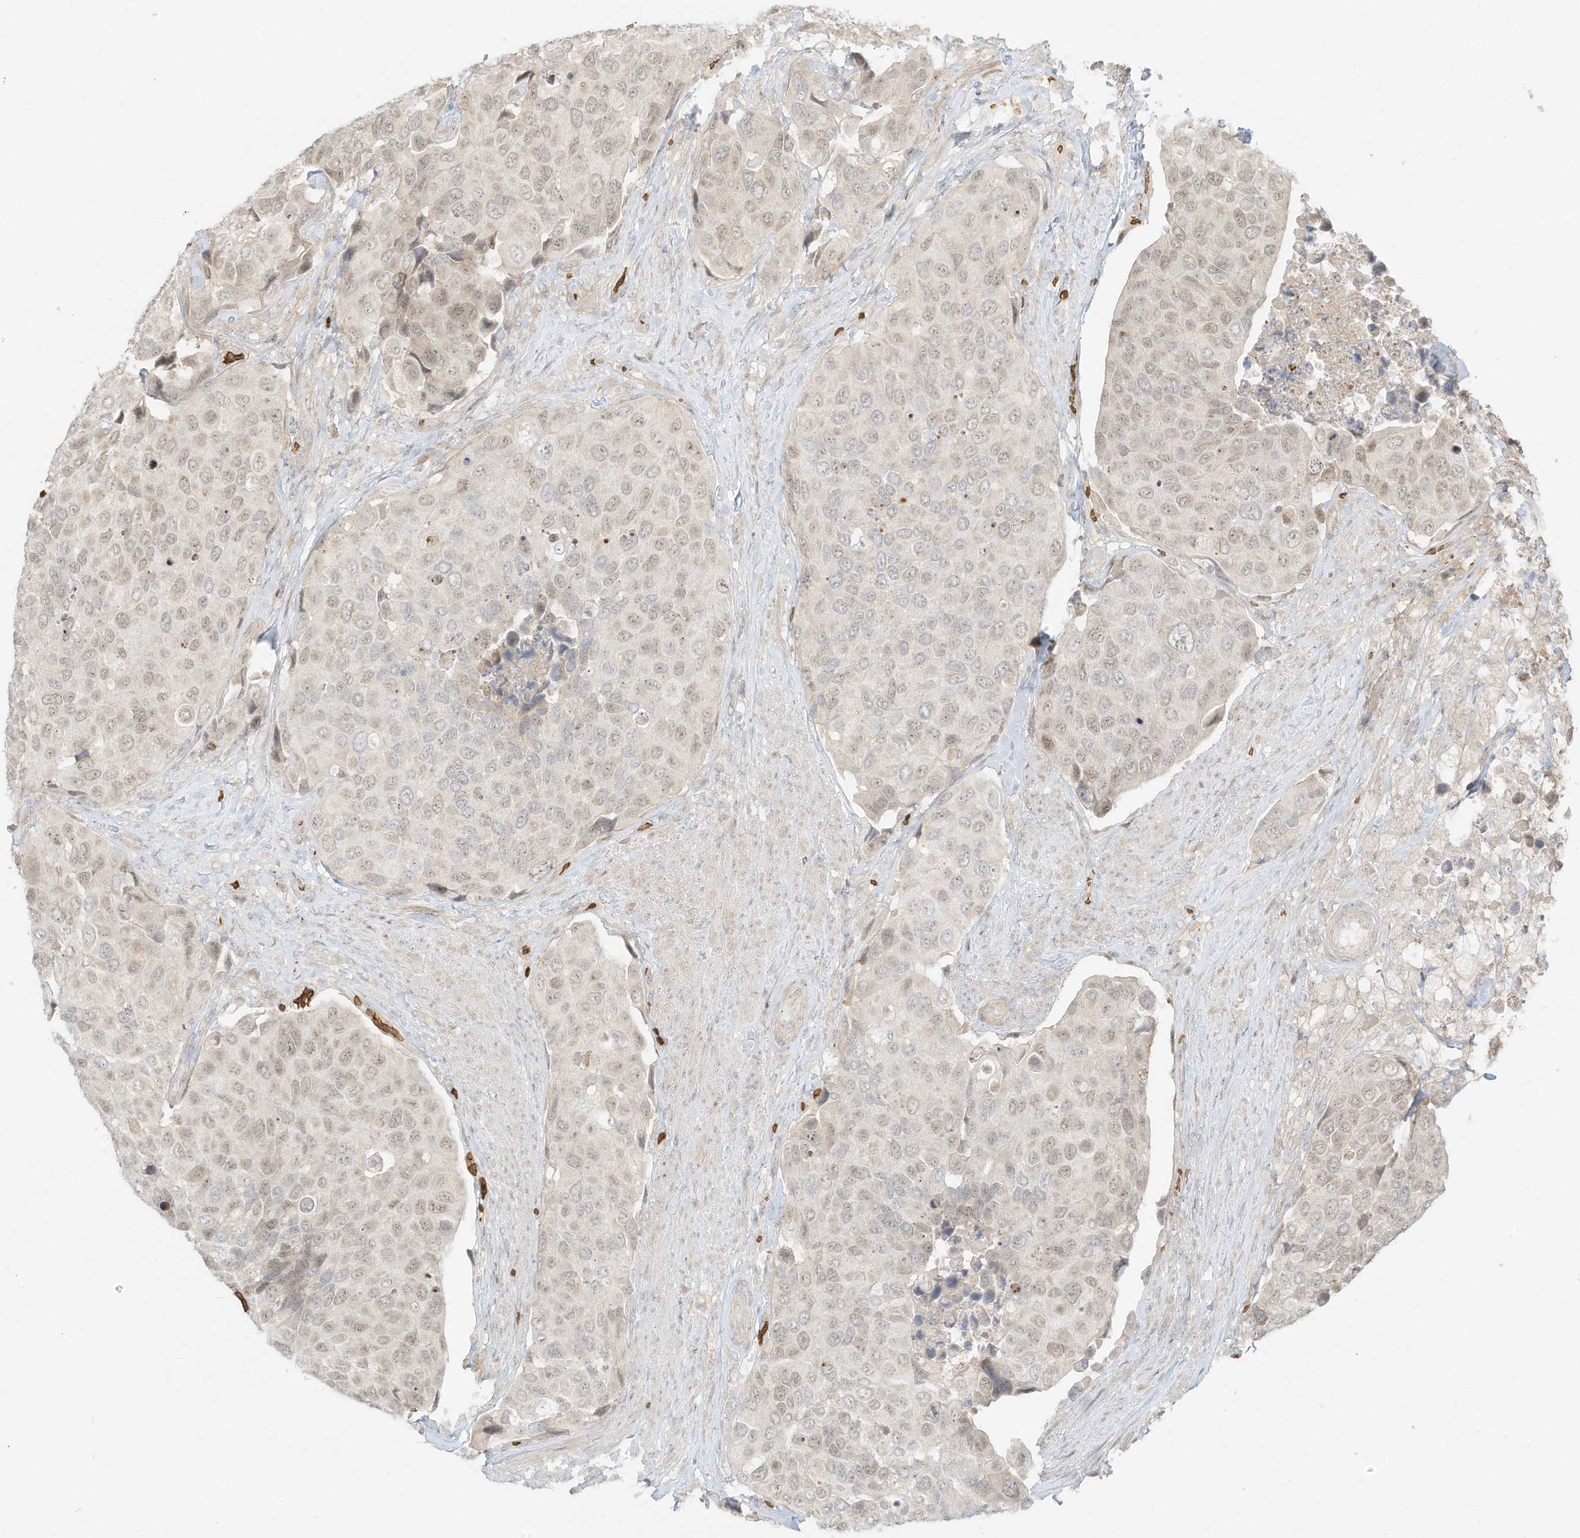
{"staining": {"intensity": "weak", "quantity": ">75%", "location": "nuclear"}, "tissue": "urothelial cancer", "cell_type": "Tumor cells", "image_type": "cancer", "snomed": [{"axis": "morphology", "description": "Urothelial carcinoma, High grade"}, {"axis": "topography", "description": "Urinary bladder"}], "caption": "Urothelial cancer stained for a protein displays weak nuclear positivity in tumor cells.", "gene": "OFD1", "patient": {"sex": "male", "age": 74}}